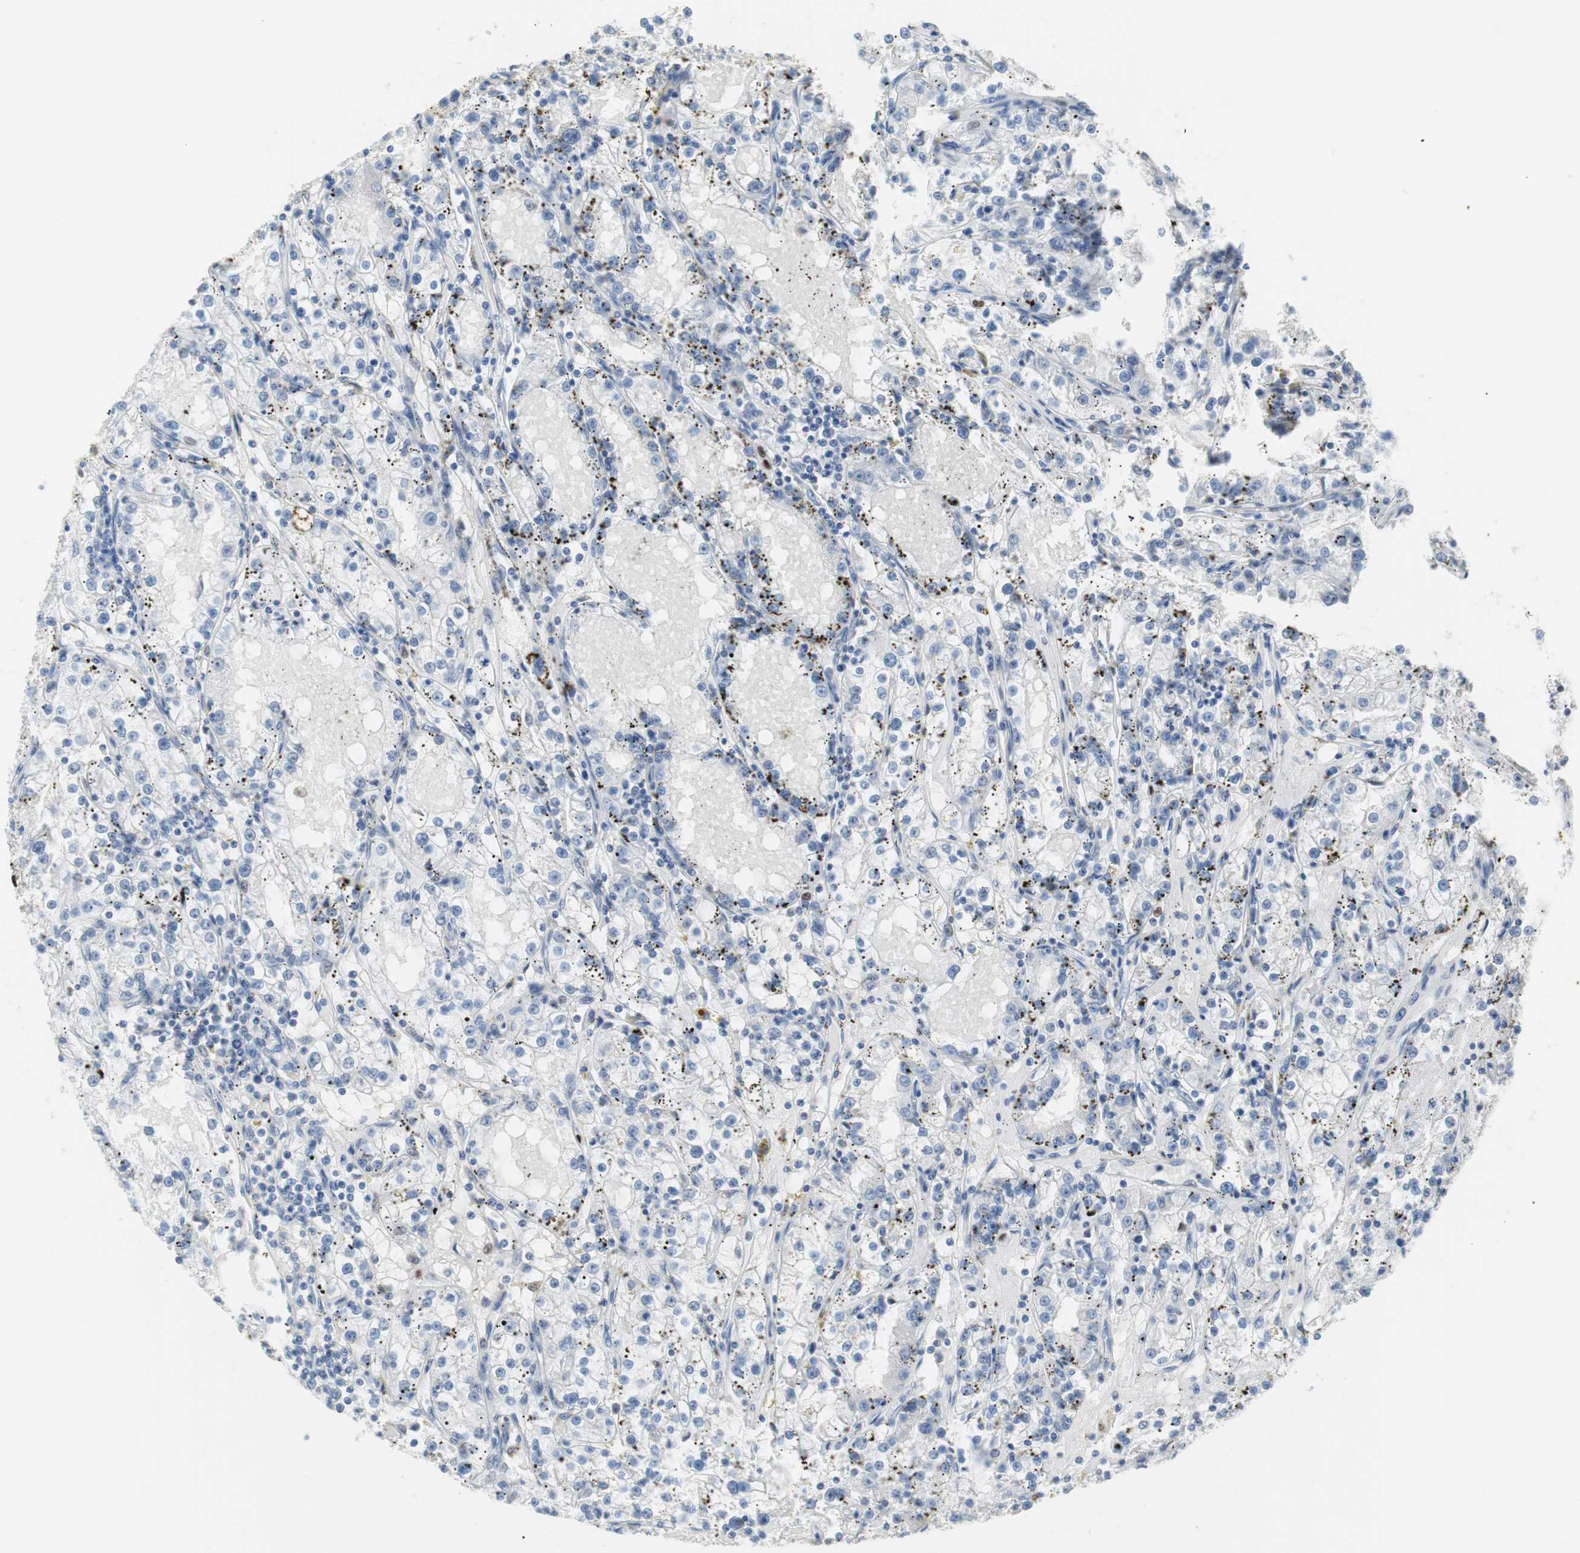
{"staining": {"intensity": "negative", "quantity": "none", "location": "none"}, "tissue": "renal cancer", "cell_type": "Tumor cells", "image_type": "cancer", "snomed": [{"axis": "morphology", "description": "Adenocarcinoma, NOS"}, {"axis": "topography", "description": "Kidney"}], "caption": "Human renal cancer (adenocarcinoma) stained for a protein using IHC displays no expression in tumor cells.", "gene": "CEBPB", "patient": {"sex": "male", "age": 56}}